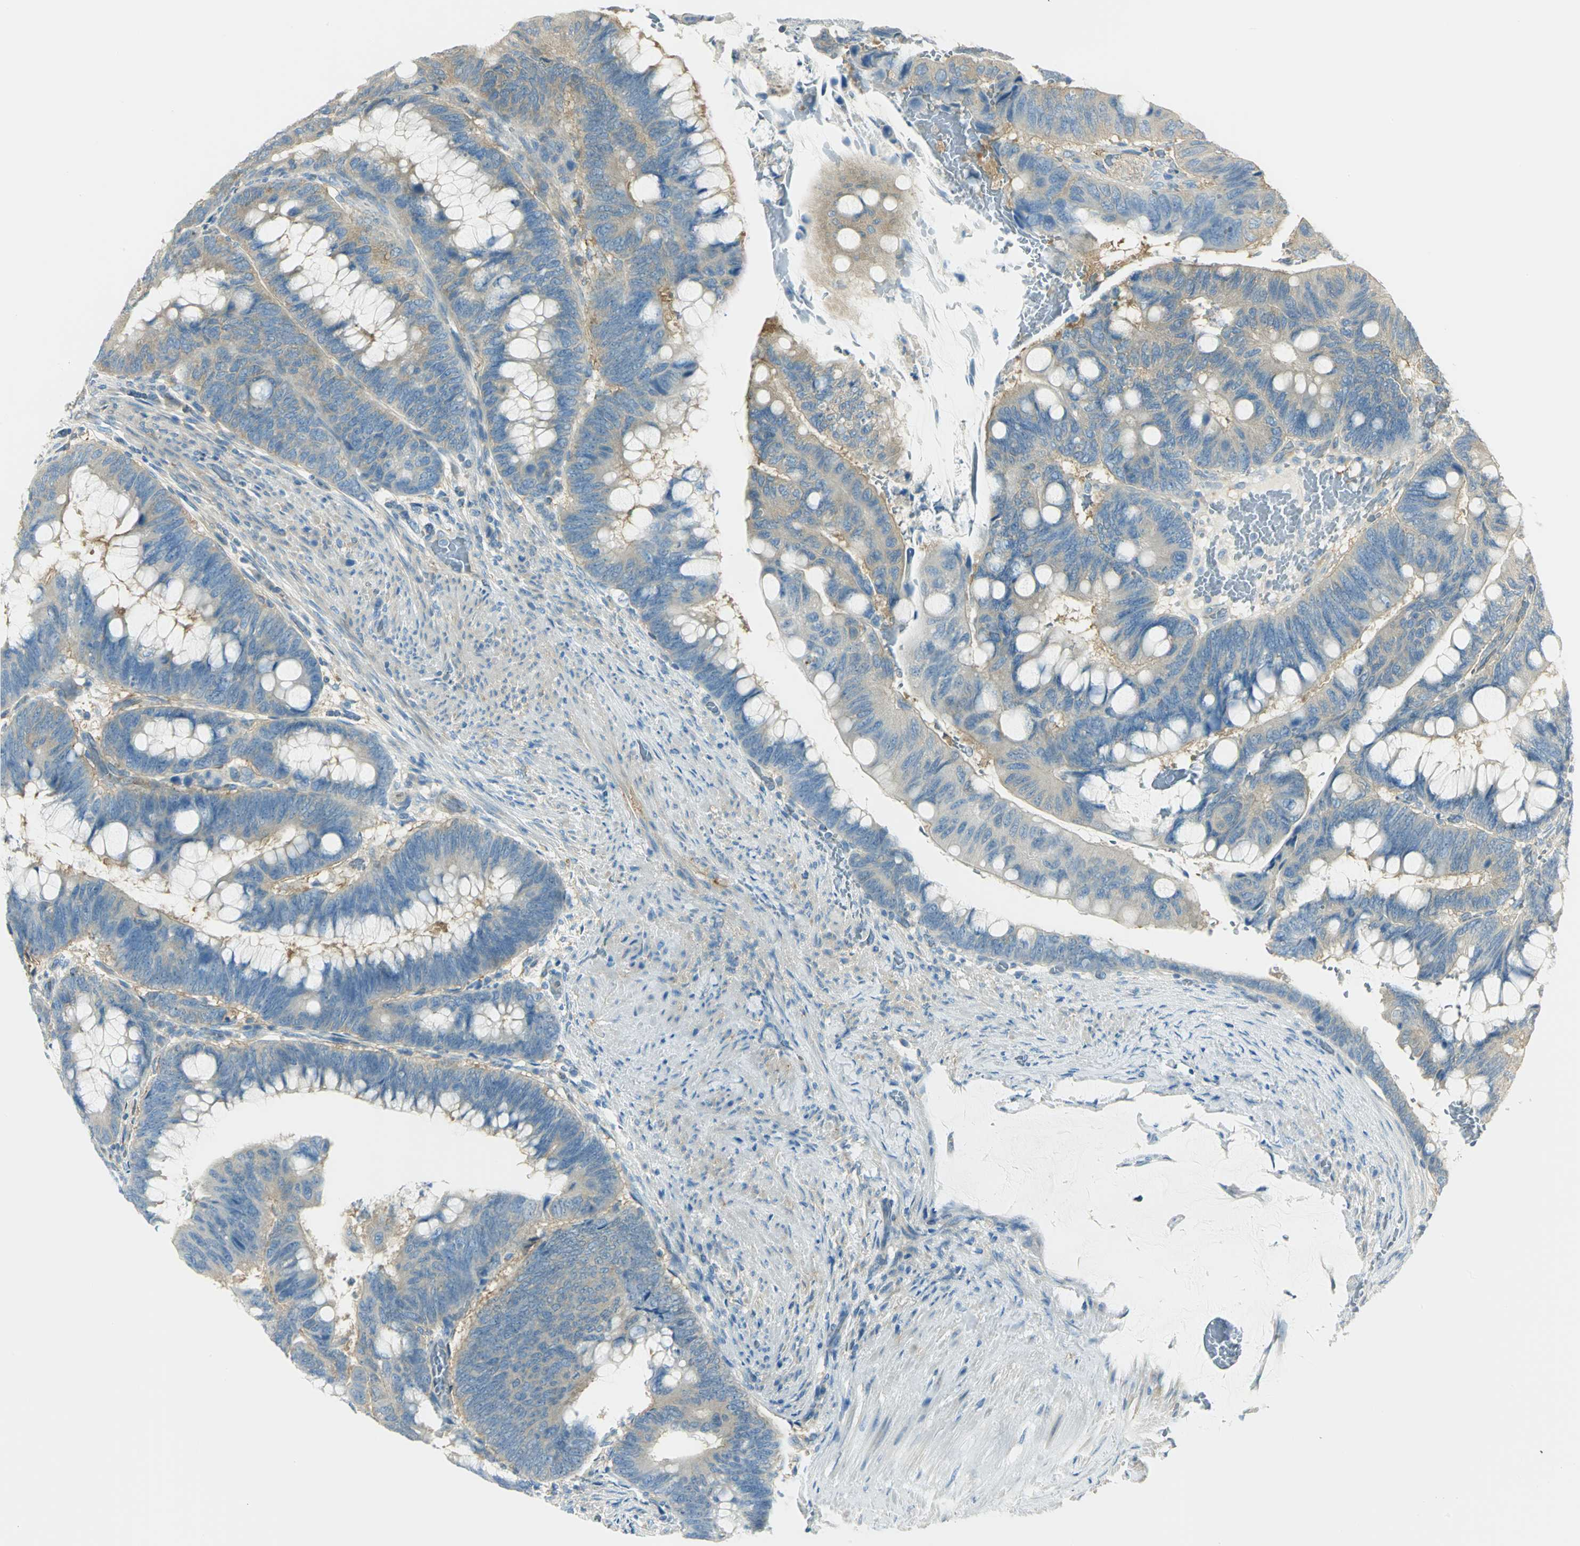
{"staining": {"intensity": "weak", "quantity": ">75%", "location": "cytoplasmic/membranous"}, "tissue": "colorectal cancer", "cell_type": "Tumor cells", "image_type": "cancer", "snomed": [{"axis": "morphology", "description": "Normal tissue, NOS"}, {"axis": "morphology", "description": "Adenocarcinoma, NOS"}, {"axis": "topography", "description": "Rectum"}], "caption": "A photomicrograph showing weak cytoplasmic/membranous expression in about >75% of tumor cells in adenocarcinoma (colorectal), as visualized by brown immunohistochemical staining.", "gene": "TSC22D2", "patient": {"sex": "male", "age": 92}}